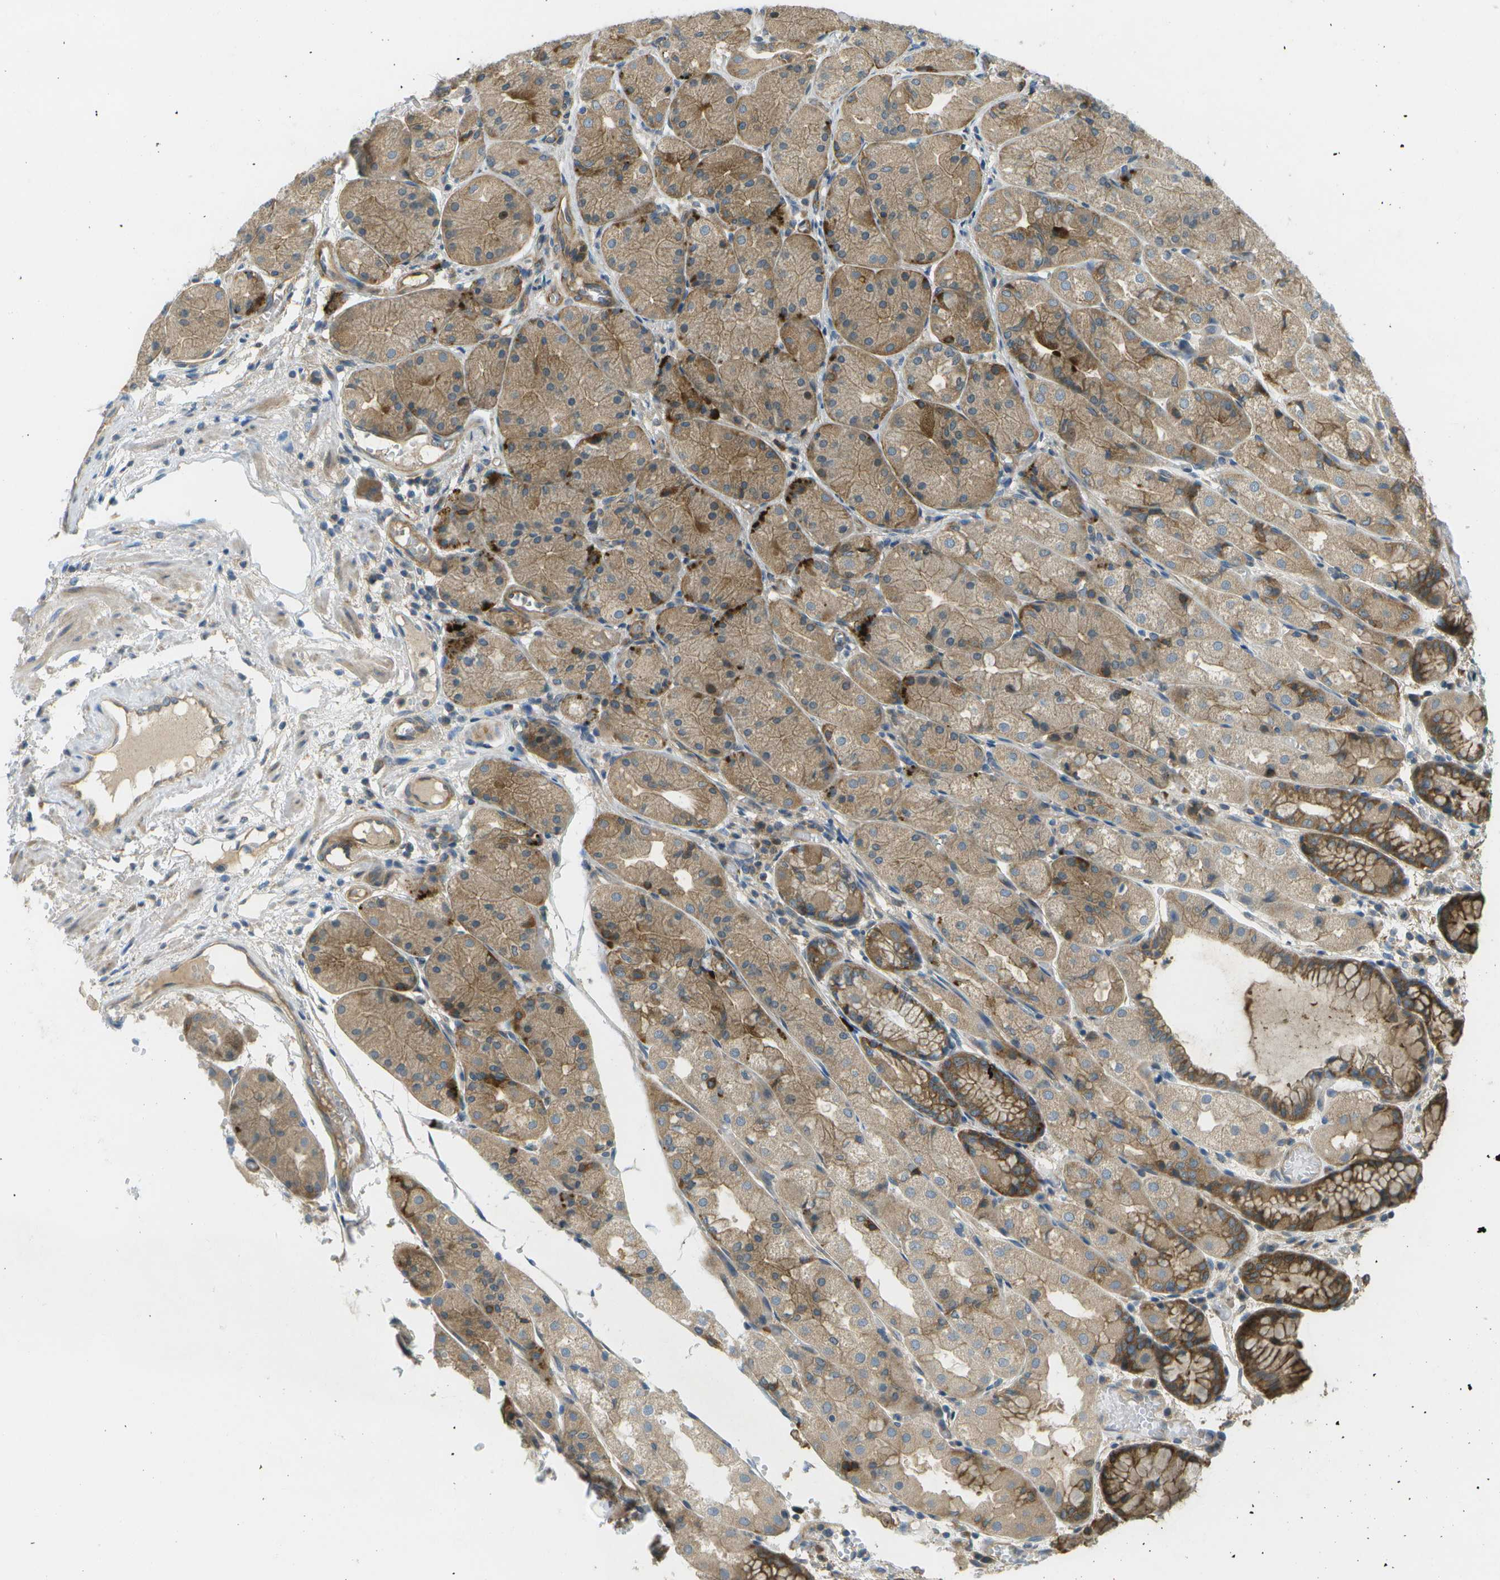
{"staining": {"intensity": "strong", "quantity": "<25%", "location": "cytoplasmic/membranous"}, "tissue": "stomach", "cell_type": "Glandular cells", "image_type": "normal", "snomed": [{"axis": "morphology", "description": "Normal tissue, NOS"}, {"axis": "topography", "description": "Stomach, upper"}], "caption": "Immunohistochemical staining of benign human stomach displays <25% levels of strong cytoplasmic/membranous protein positivity in approximately <25% of glandular cells. Nuclei are stained in blue.", "gene": "WNK2", "patient": {"sex": "male", "age": 72}}